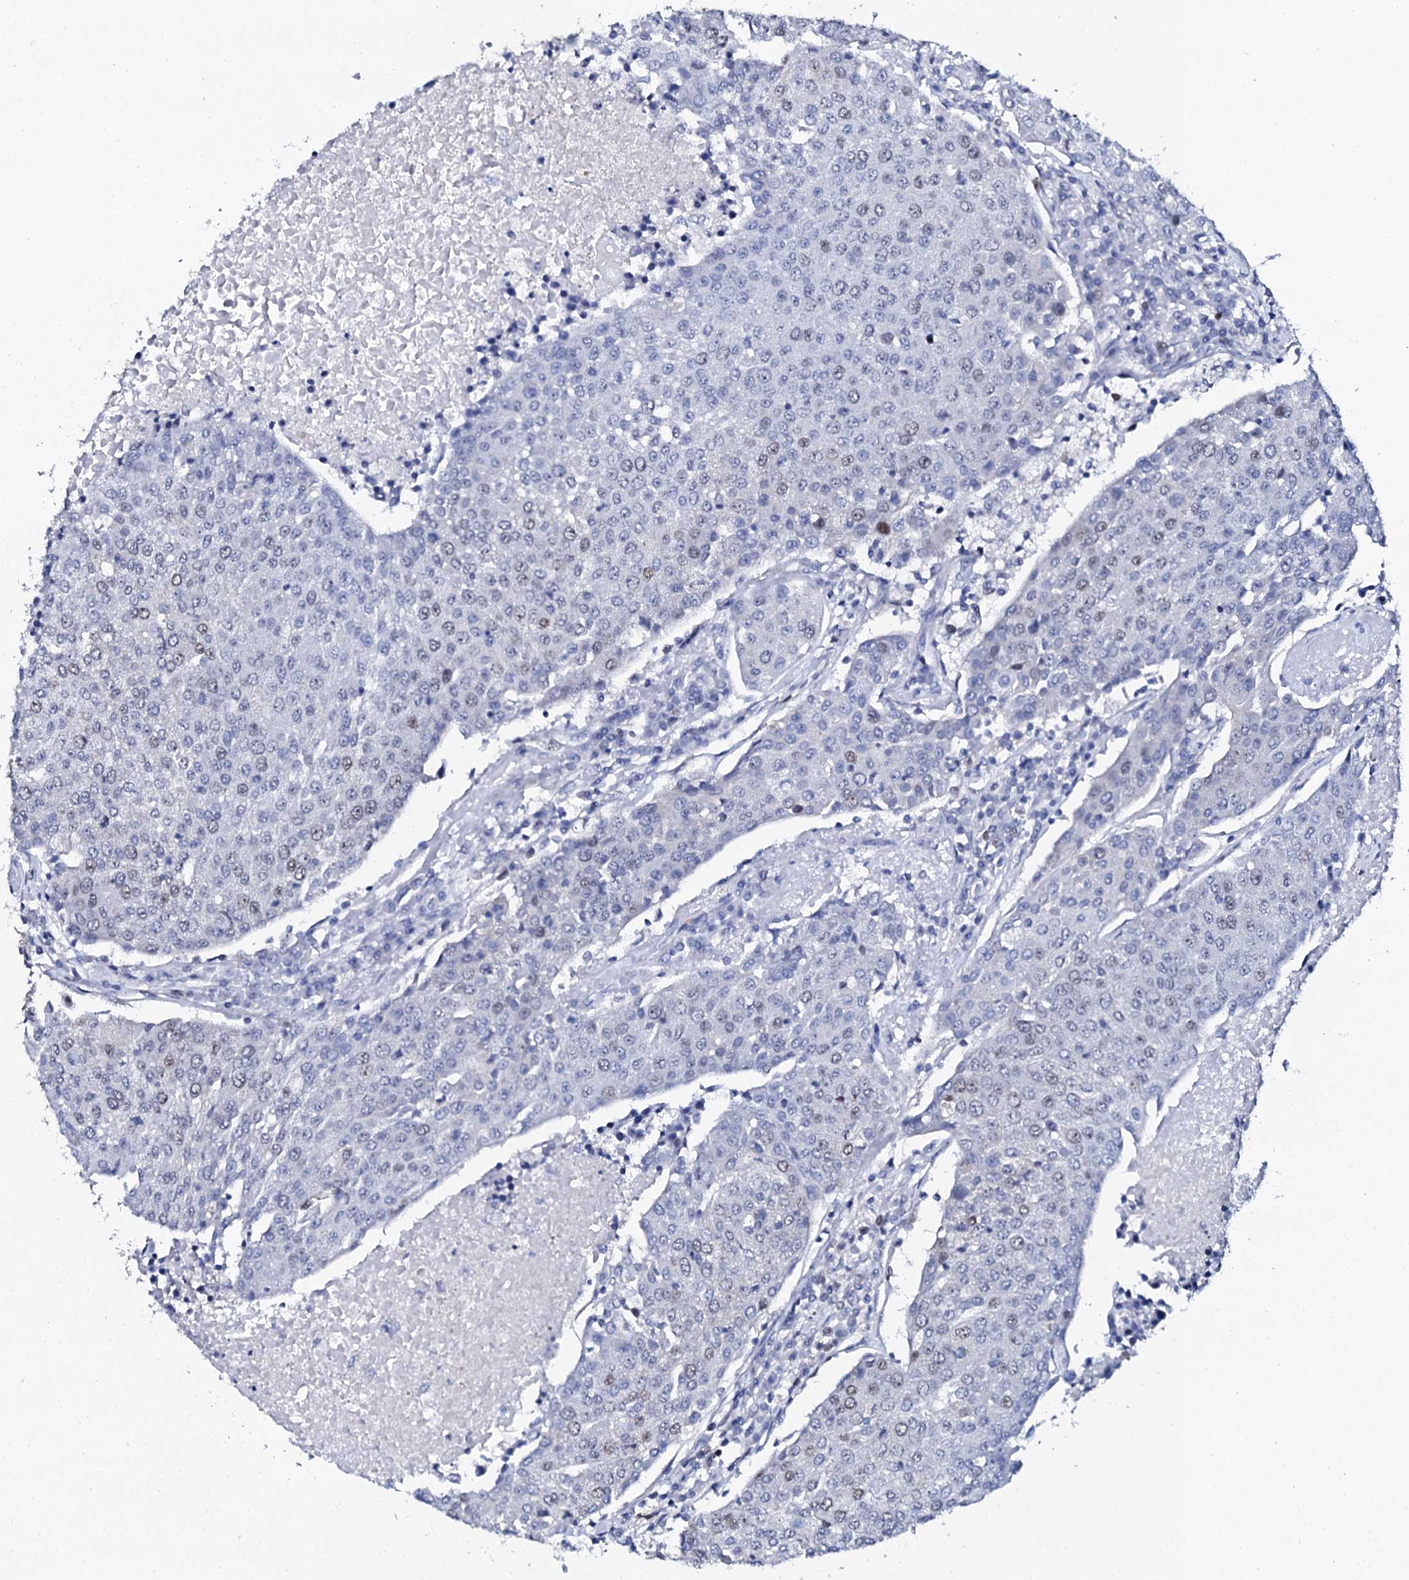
{"staining": {"intensity": "weak", "quantity": "<25%", "location": "nuclear"}, "tissue": "urothelial cancer", "cell_type": "Tumor cells", "image_type": "cancer", "snomed": [{"axis": "morphology", "description": "Urothelial carcinoma, High grade"}, {"axis": "topography", "description": "Urinary bladder"}], "caption": "Tumor cells are negative for protein expression in human high-grade urothelial carcinoma.", "gene": "NUDT13", "patient": {"sex": "female", "age": 85}}